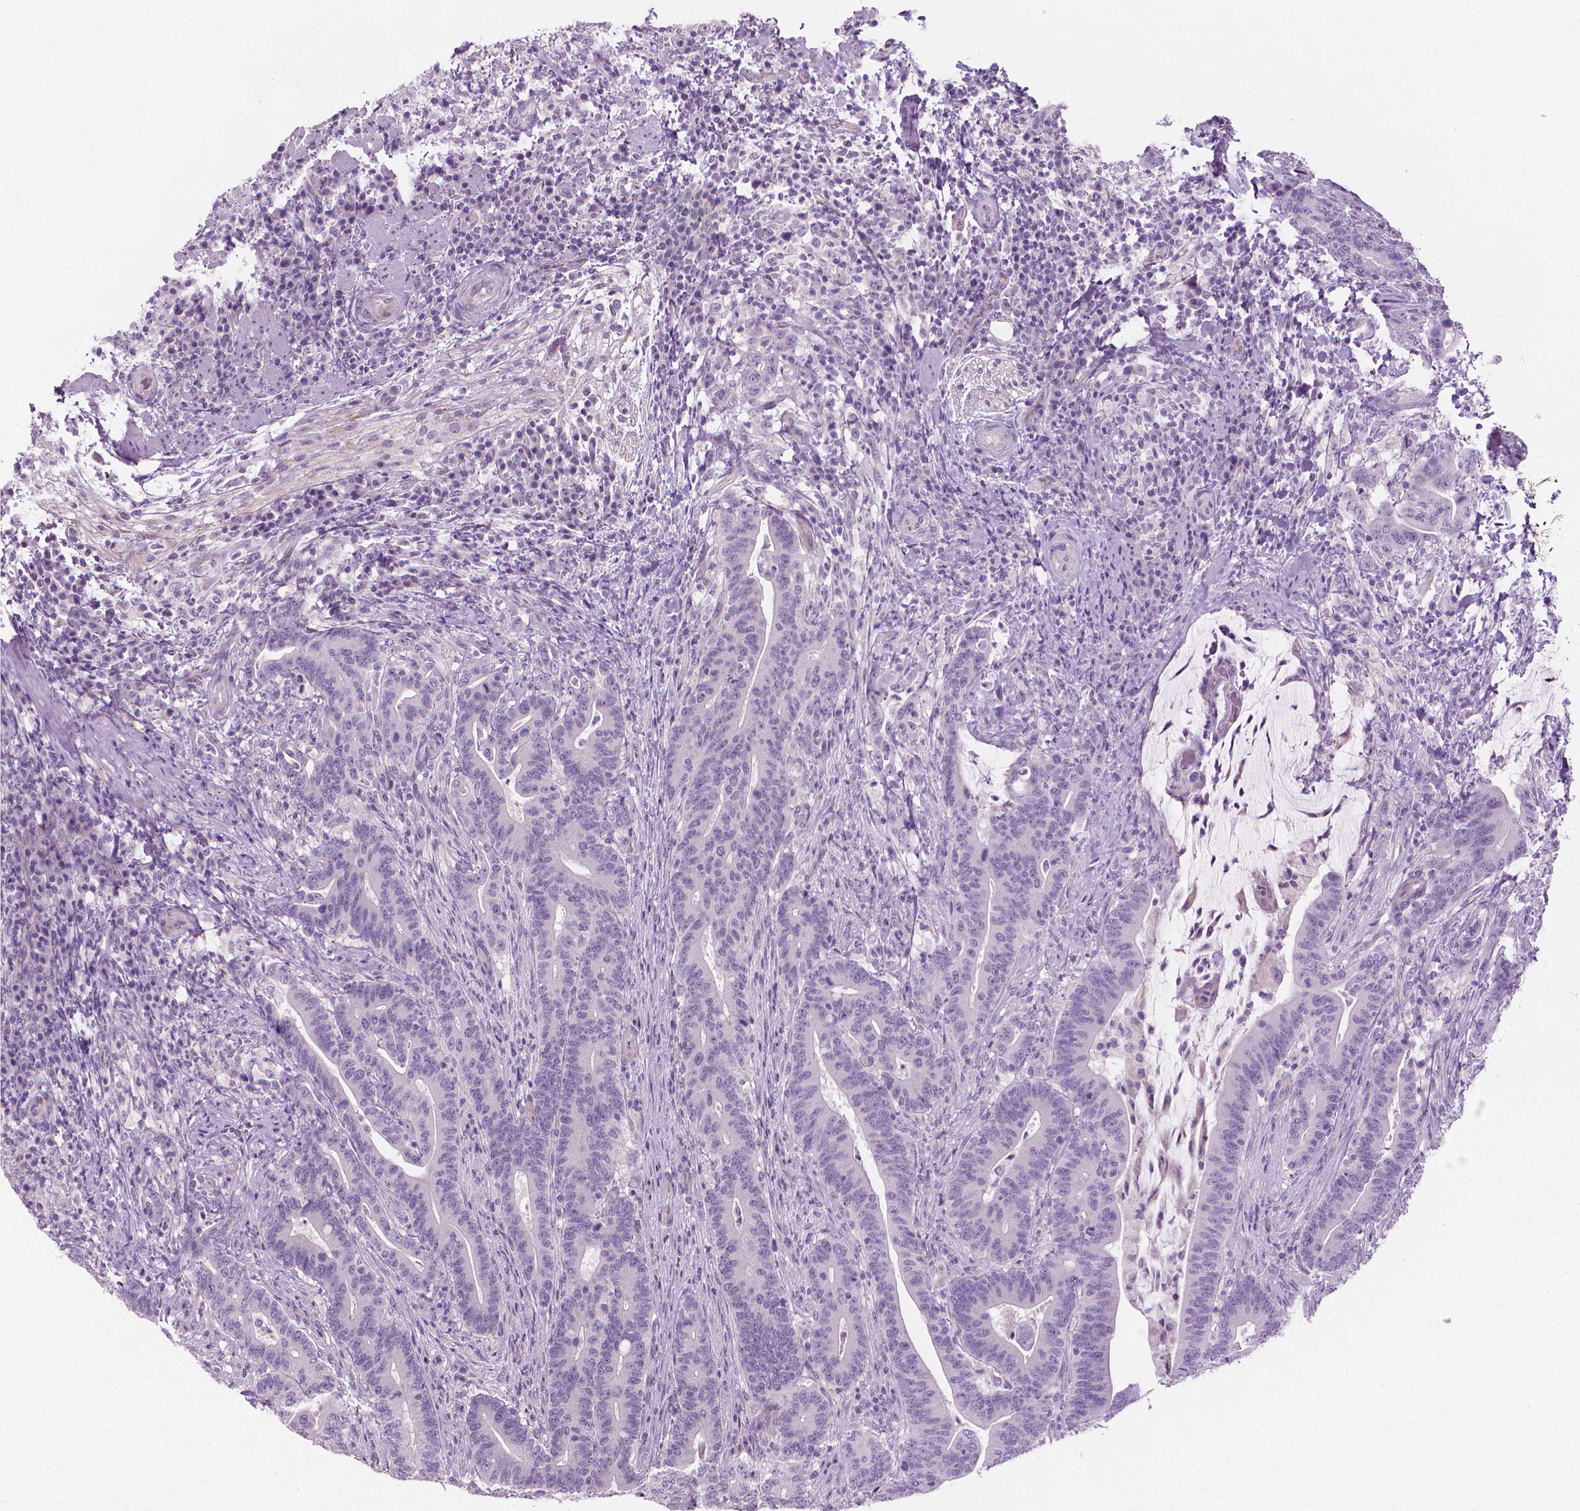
{"staining": {"intensity": "negative", "quantity": "none", "location": "none"}, "tissue": "colorectal cancer", "cell_type": "Tumor cells", "image_type": "cancer", "snomed": [{"axis": "morphology", "description": "Adenocarcinoma, NOS"}, {"axis": "topography", "description": "Colon"}], "caption": "Tumor cells show no significant staining in colorectal adenocarcinoma.", "gene": "KRT73", "patient": {"sex": "female", "age": 66}}